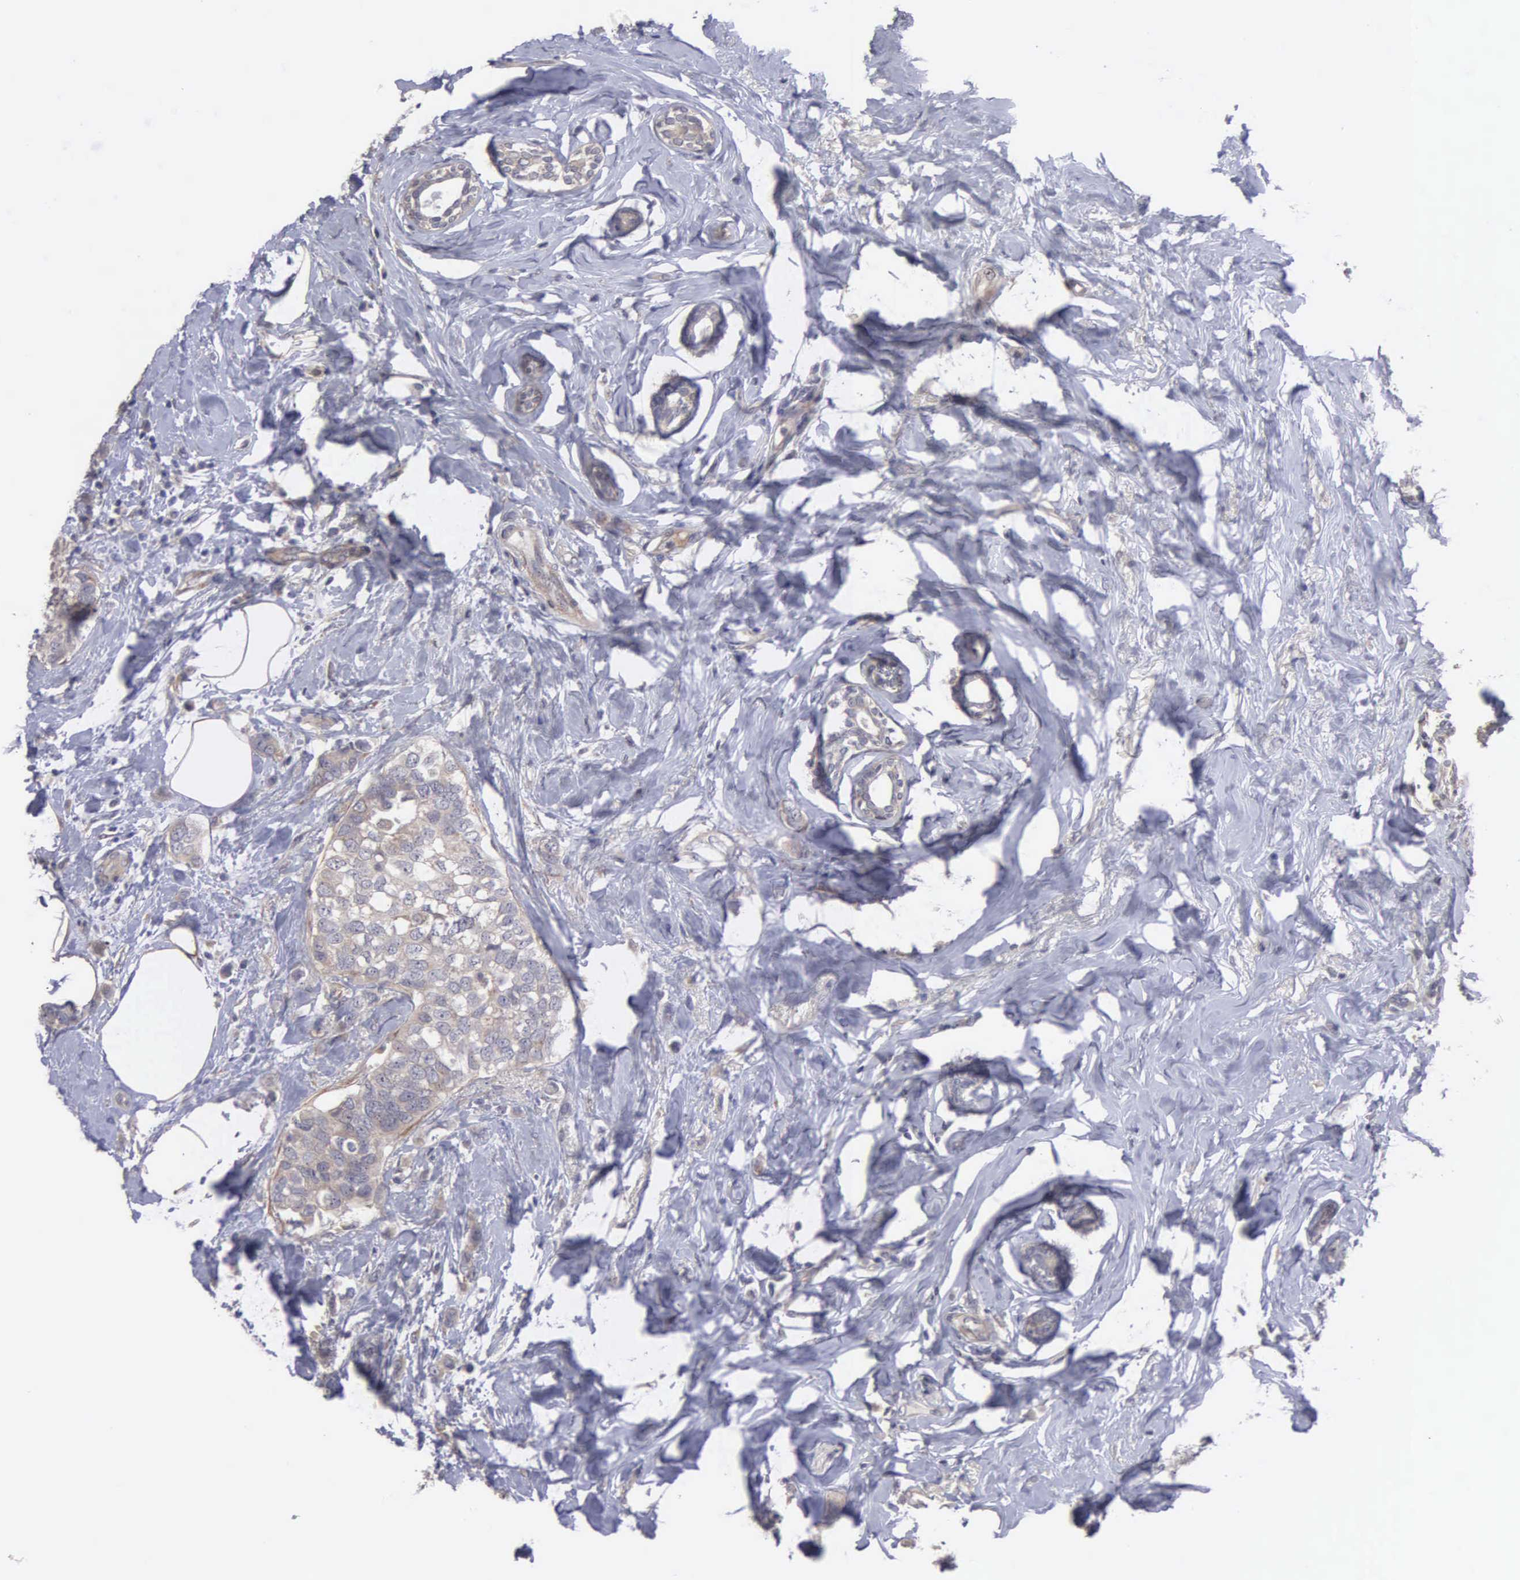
{"staining": {"intensity": "weak", "quantity": ">75%", "location": "cytoplasmic/membranous"}, "tissue": "breast cancer", "cell_type": "Tumor cells", "image_type": "cancer", "snomed": [{"axis": "morphology", "description": "Normal tissue, NOS"}, {"axis": "morphology", "description": "Duct carcinoma"}, {"axis": "topography", "description": "Breast"}], "caption": "Tumor cells show weak cytoplasmic/membranous staining in about >75% of cells in infiltrating ductal carcinoma (breast).", "gene": "RTL10", "patient": {"sex": "female", "age": 50}}